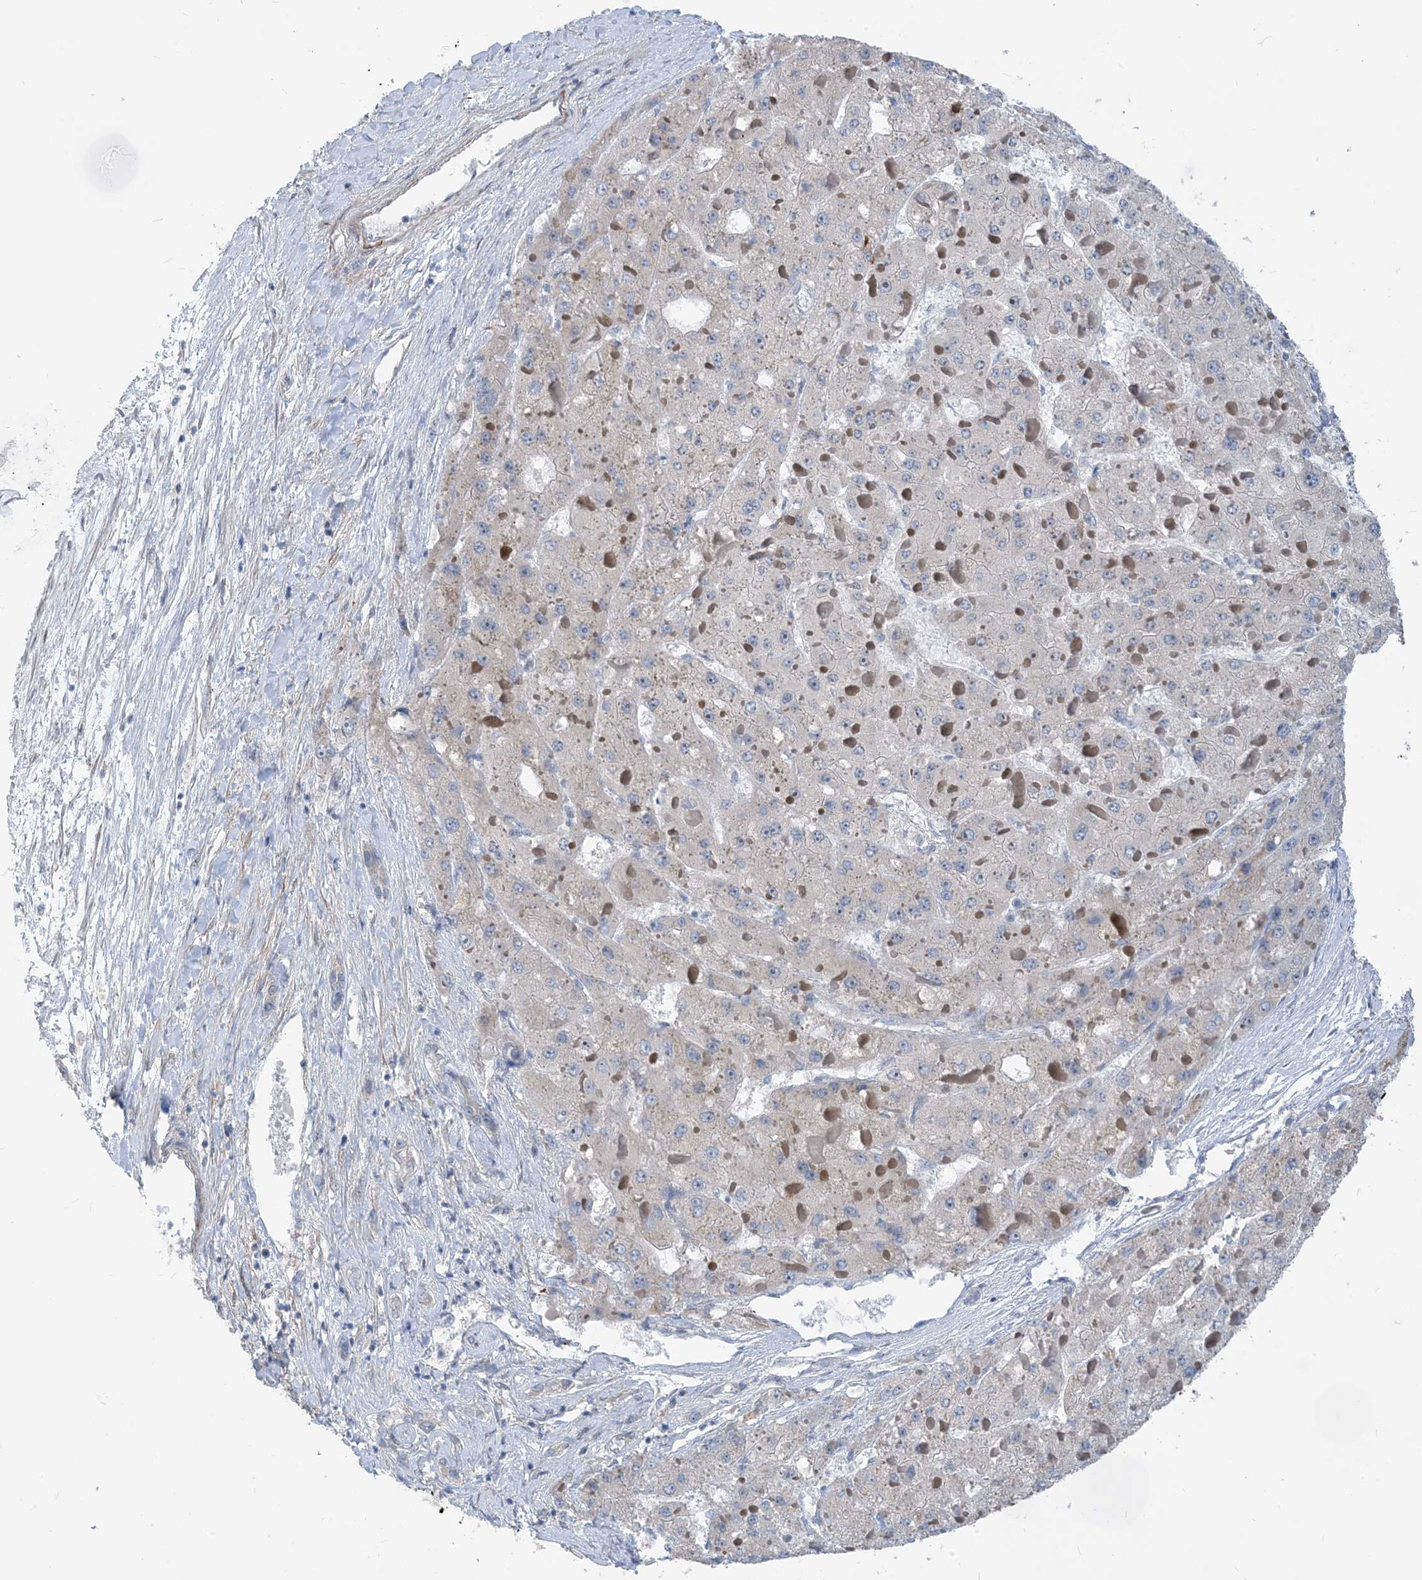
{"staining": {"intensity": "negative", "quantity": "none", "location": "none"}, "tissue": "liver cancer", "cell_type": "Tumor cells", "image_type": "cancer", "snomed": [{"axis": "morphology", "description": "Carcinoma, Hepatocellular, NOS"}, {"axis": "topography", "description": "Liver"}], "caption": "There is no significant staining in tumor cells of liver cancer (hepatocellular carcinoma).", "gene": "PLEKHA3", "patient": {"sex": "female", "age": 73}}